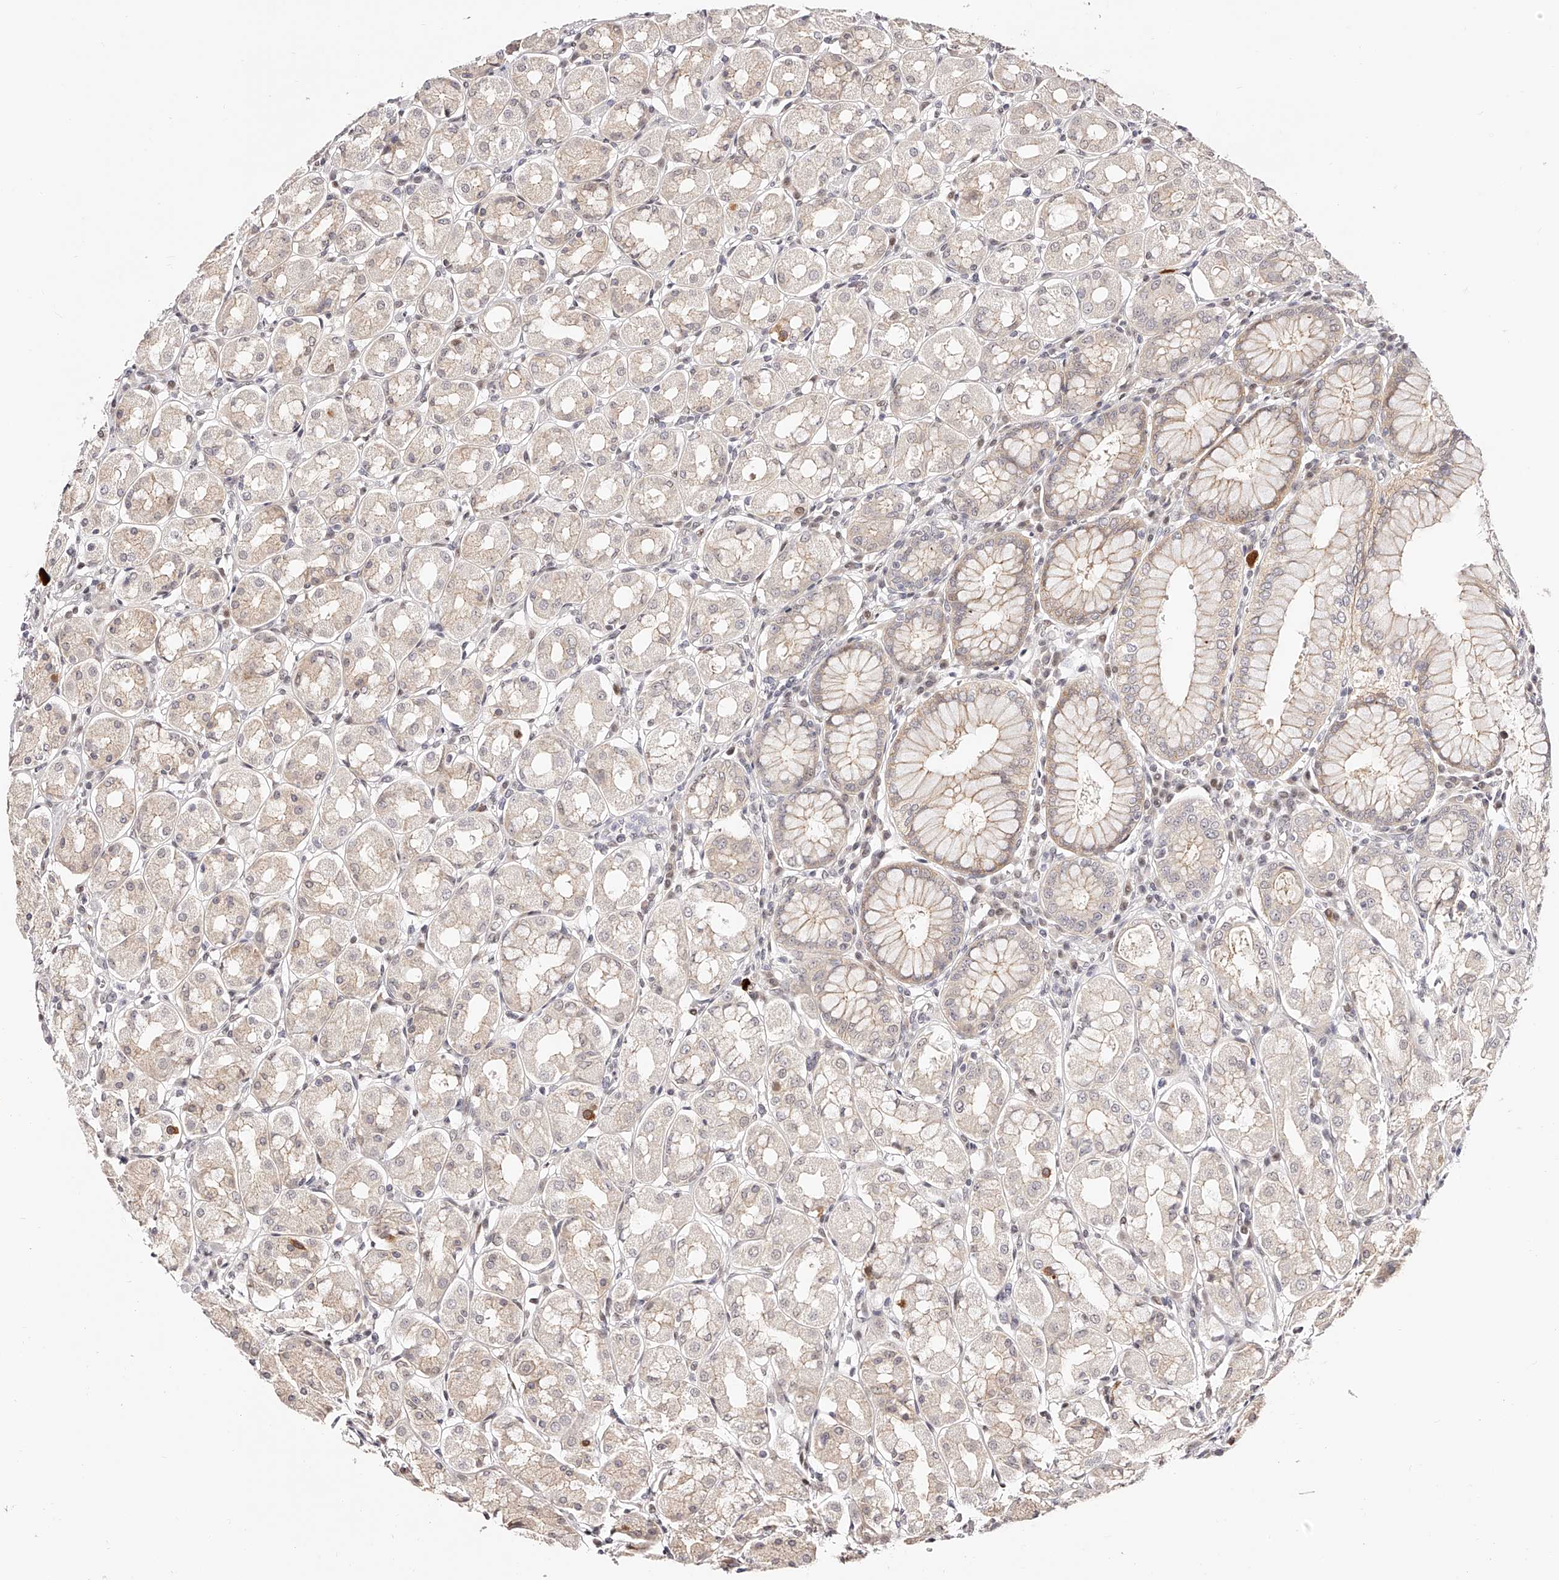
{"staining": {"intensity": "weak", "quantity": "<25%", "location": "cytoplasmic/membranous"}, "tissue": "stomach", "cell_type": "Glandular cells", "image_type": "normal", "snomed": [{"axis": "morphology", "description": "Normal tissue, NOS"}, {"axis": "topography", "description": "Stomach"}, {"axis": "topography", "description": "Stomach, lower"}], "caption": "The immunohistochemistry image has no significant positivity in glandular cells of stomach. (Stains: DAB immunohistochemistry with hematoxylin counter stain, Microscopy: brightfield microscopy at high magnification).", "gene": "USF3", "patient": {"sex": "female", "age": 56}}